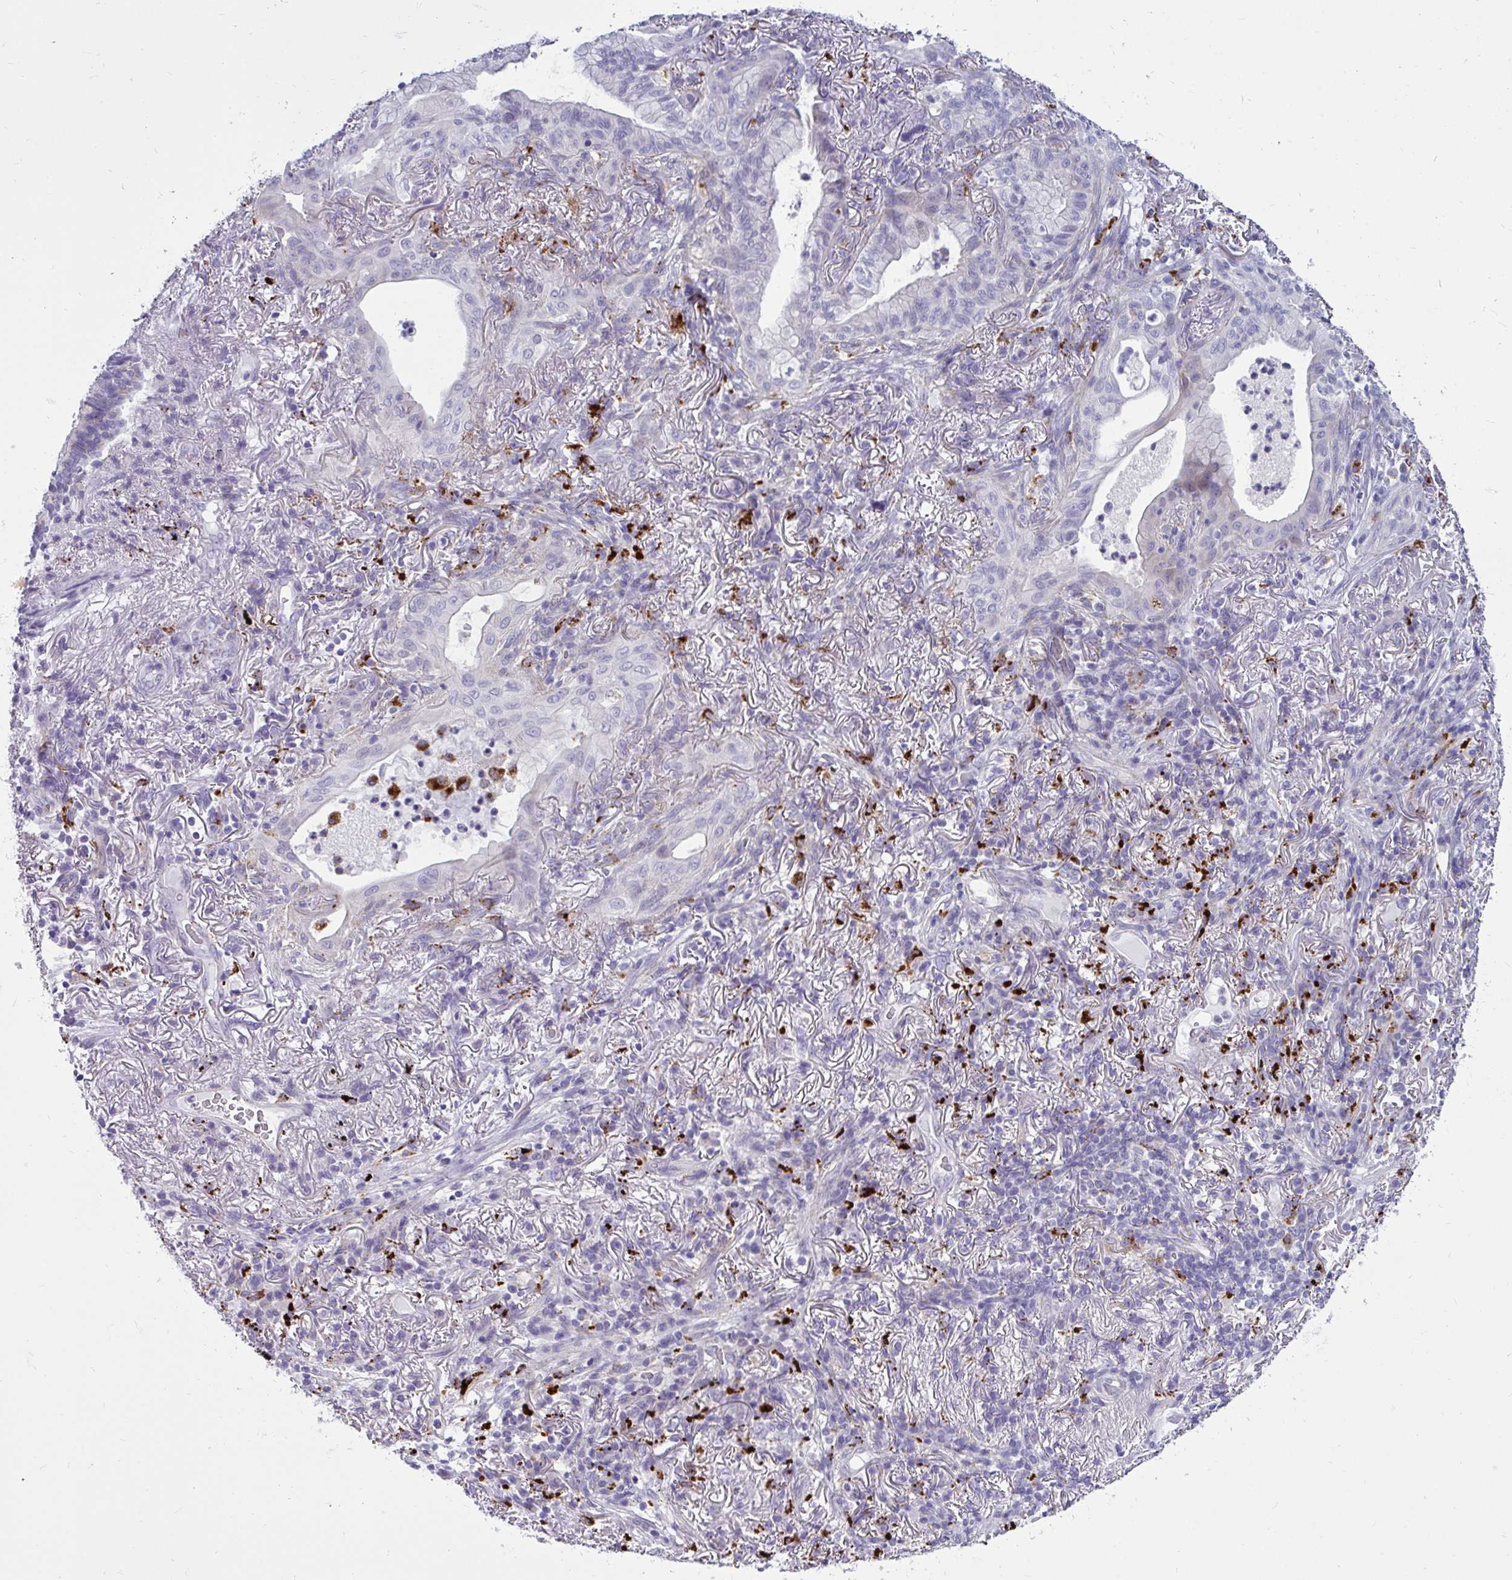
{"staining": {"intensity": "negative", "quantity": "none", "location": "none"}, "tissue": "lung cancer", "cell_type": "Tumor cells", "image_type": "cancer", "snomed": [{"axis": "morphology", "description": "Adenocarcinoma, NOS"}, {"axis": "topography", "description": "Lung"}], "caption": "DAB immunohistochemical staining of lung cancer exhibits no significant staining in tumor cells. (Immunohistochemistry, brightfield microscopy, high magnification).", "gene": "CTSZ", "patient": {"sex": "male", "age": 77}}